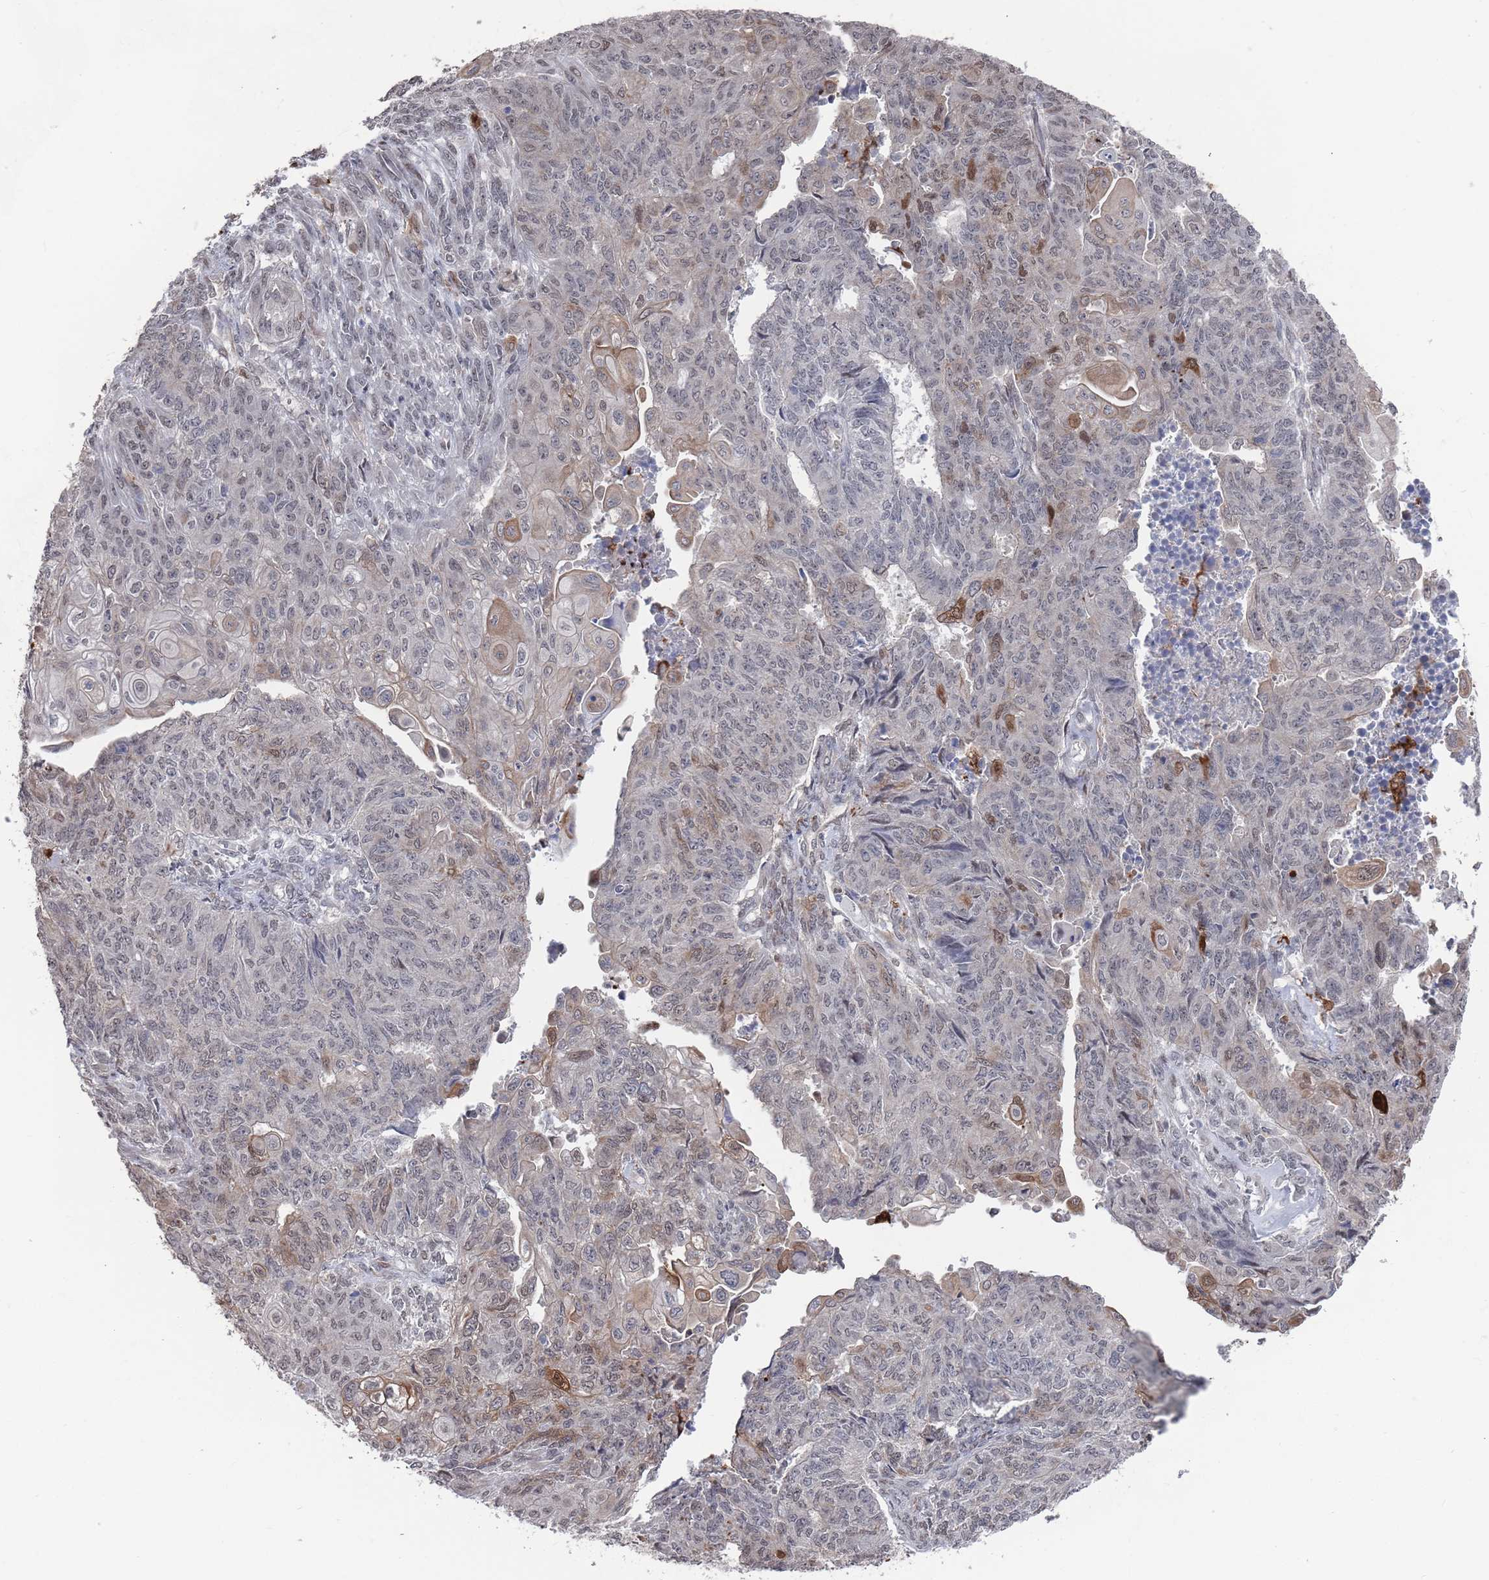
{"staining": {"intensity": "moderate", "quantity": "<25%", "location": "cytoplasmic/membranous,nuclear"}, "tissue": "endometrial cancer", "cell_type": "Tumor cells", "image_type": "cancer", "snomed": [{"axis": "morphology", "description": "Adenocarcinoma, NOS"}, {"axis": "topography", "description": "Endometrium"}], "caption": "Protein staining of adenocarcinoma (endometrial) tissue displays moderate cytoplasmic/membranous and nuclear positivity in about <25% of tumor cells.", "gene": "DGKD", "patient": {"sex": "female", "age": 32}}